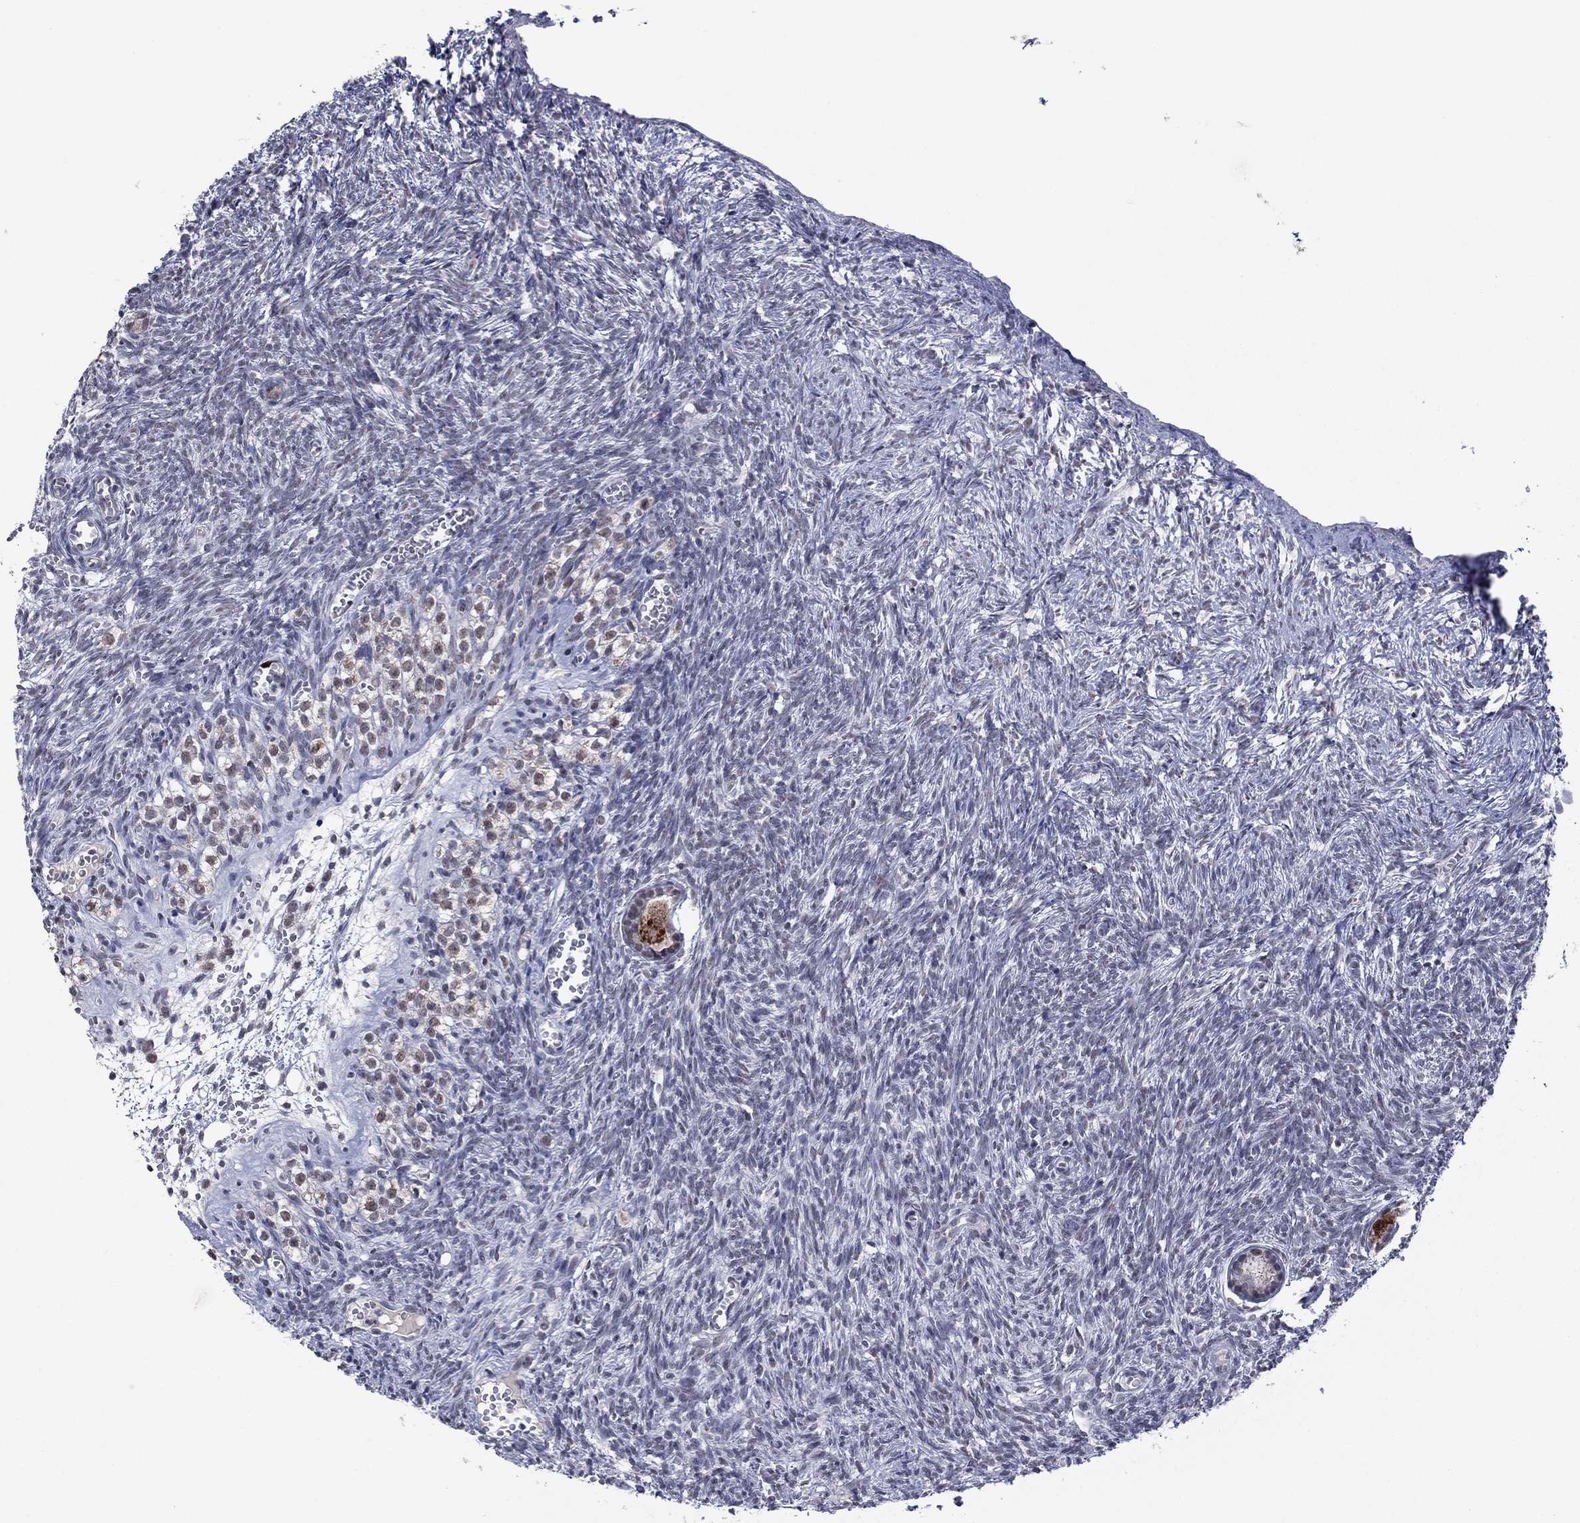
{"staining": {"intensity": "strong", "quantity": "25%-75%", "location": "cytoplasmic/membranous"}, "tissue": "ovary", "cell_type": "Follicle cells", "image_type": "normal", "snomed": [{"axis": "morphology", "description": "Normal tissue, NOS"}, {"axis": "topography", "description": "Ovary"}], "caption": "DAB immunohistochemical staining of benign human ovary exhibits strong cytoplasmic/membranous protein positivity in about 25%-75% of follicle cells.", "gene": "CDCA5", "patient": {"sex": "female", "age": 43}}